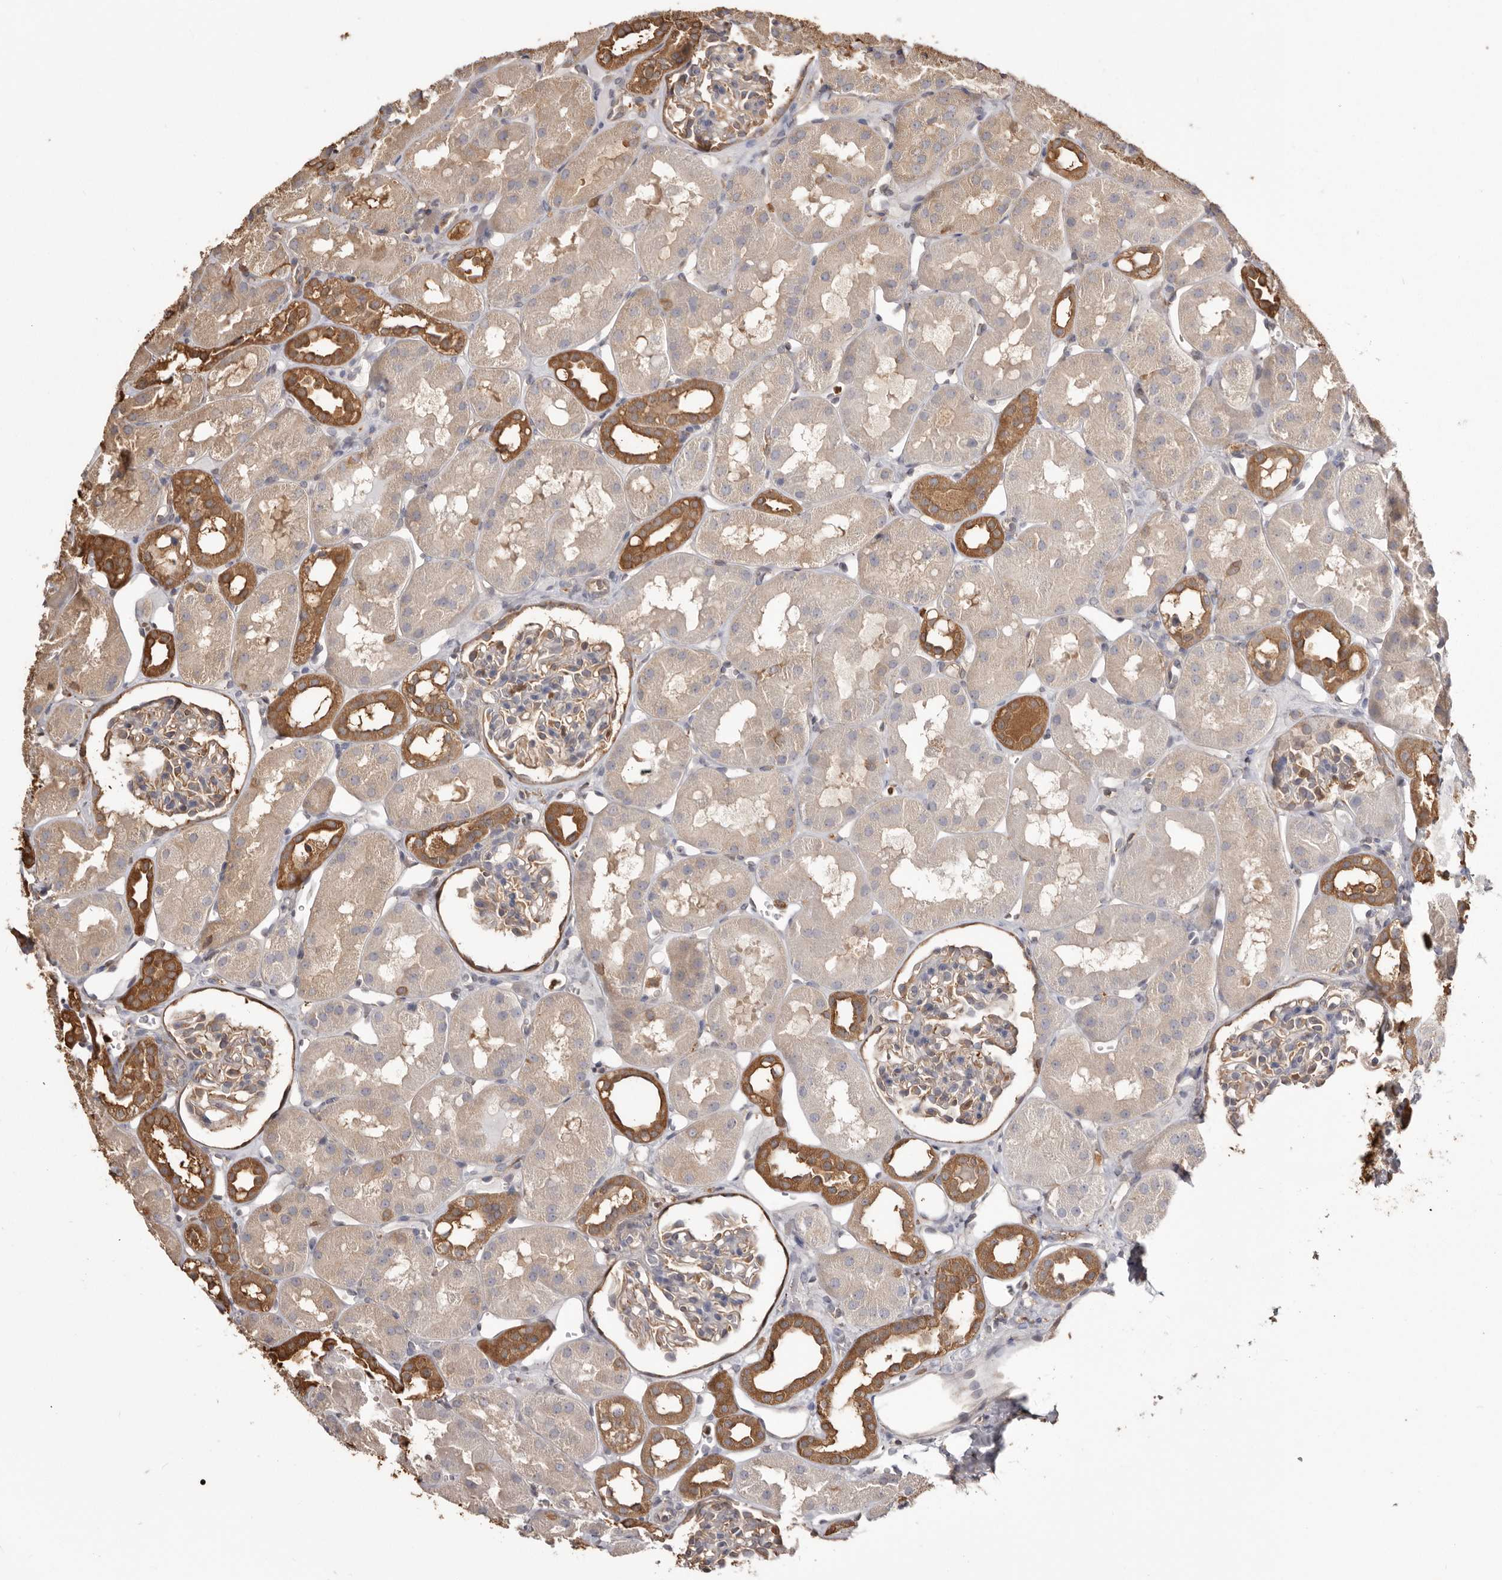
{"staining": {"intensity": "moderate", "quantity": "<25%", "location": "cytoplasmic/membranous"}, "tissue": "kidney", "cell_type": "Cells in glomeruli", "image_type": "normal", "snomed": [{"axis": "morphology", "description": "Normal tissue, NOS"}, {"axis": "topography", "description": "Kidney"}], "caption": "Unremarkable kidney was stained to show a protein in brown. There is low levels of moderate cytoplasmic/membranous staining in about <25% of cells in glomeruli.", "gene": "PKM", "patient": {"sex": "male", "age": 16}}